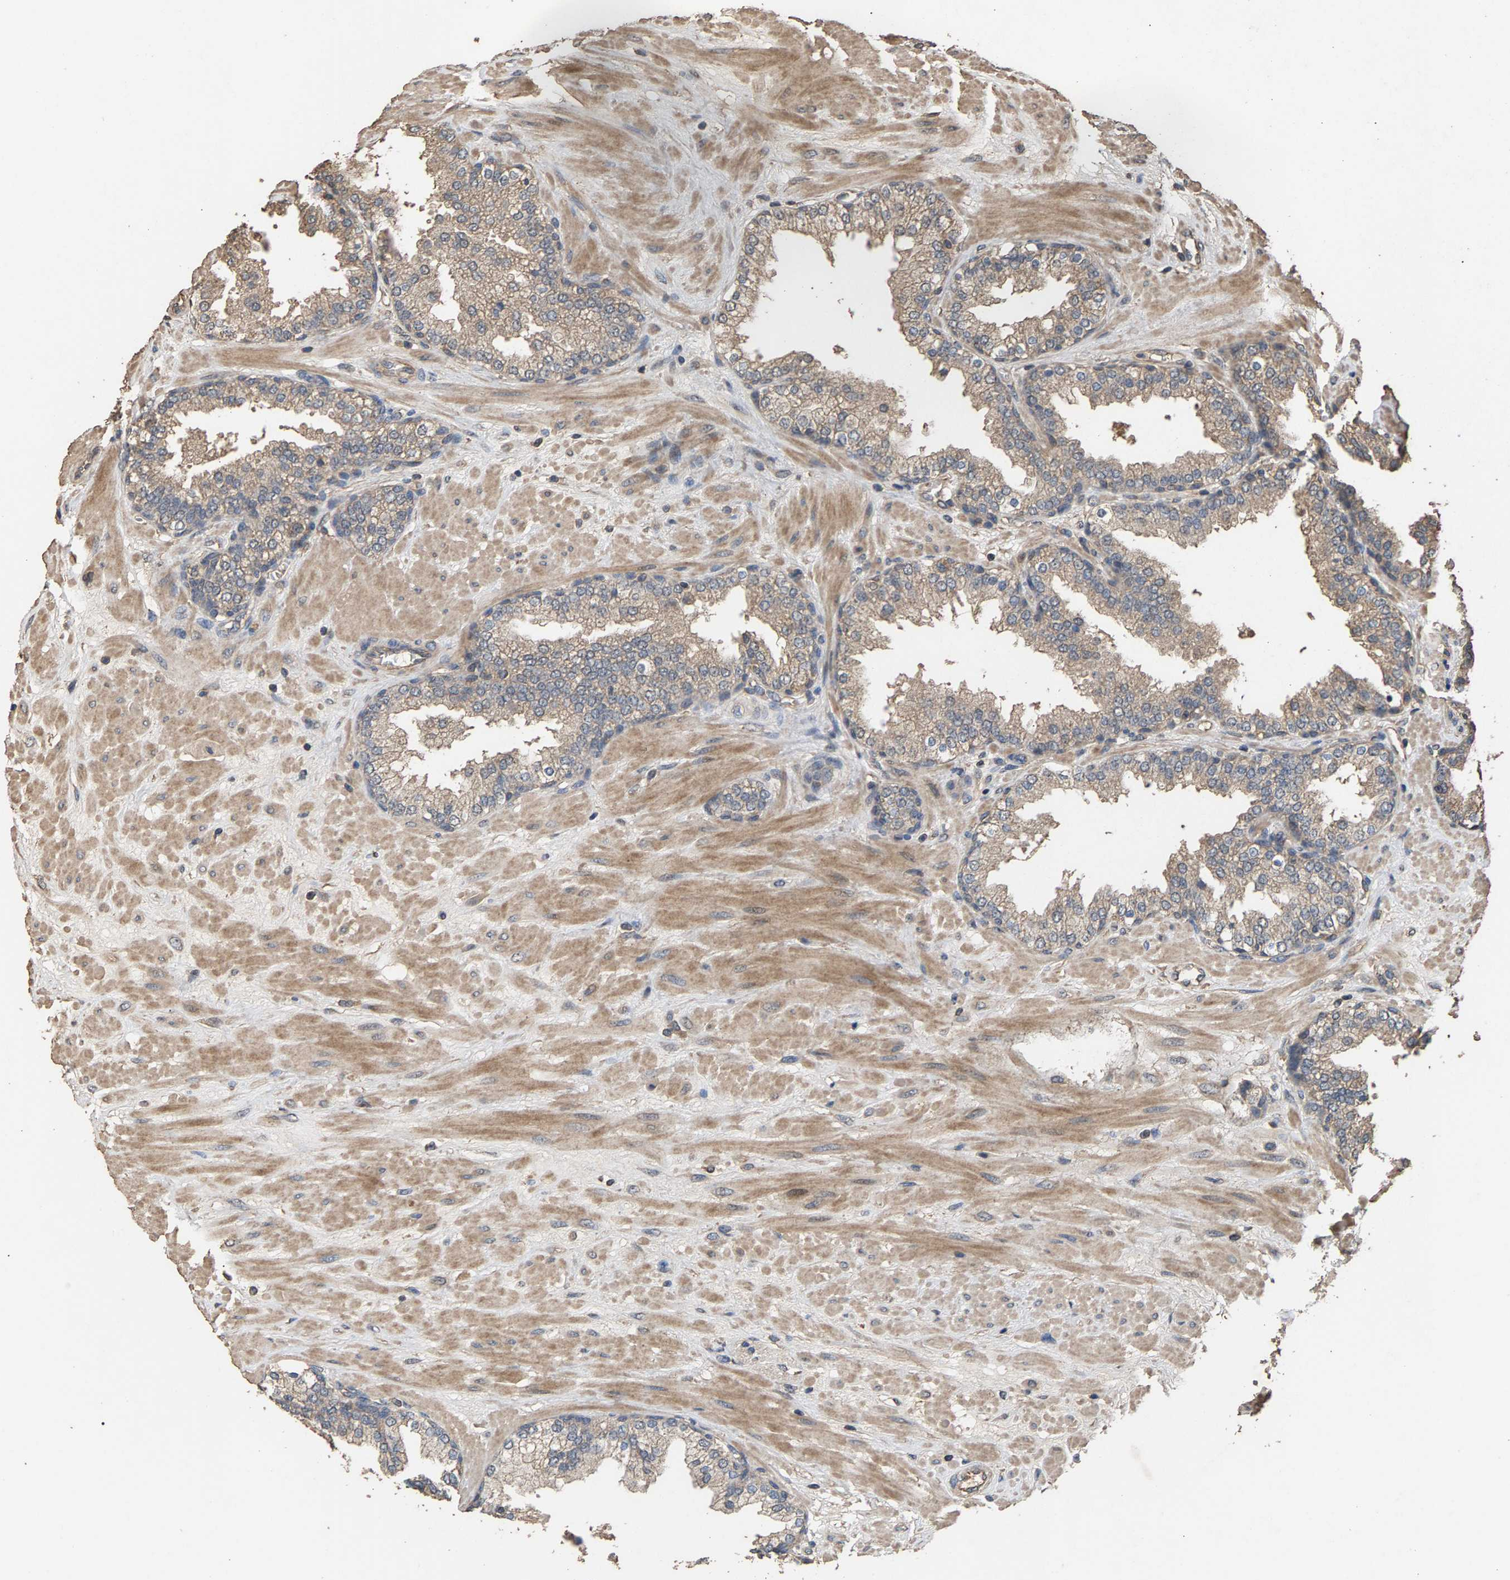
{"staining": {"intensity": "weak", "quantity": "25%-75%", "location": "cytoplasmic/membranous"}, "tissue": "prostate", "cell_type": "Glandular cells", "image_type": "normal", "snomed": [{"axis": "morphology", "description": "Normal tissue, NOS"}, {"axis": "topography", "description": "Prostate"}], "caption": "Immunohistochemistry (DAB (3,3'-diaminobenzidine)) staining of unremarkable prostate displays weak cytoplasmic/membranous protein staining in approximately 25%-75% of glandular cells.", "gene": "HTRA3", "patient": {"sex": "male", "age": 51}}